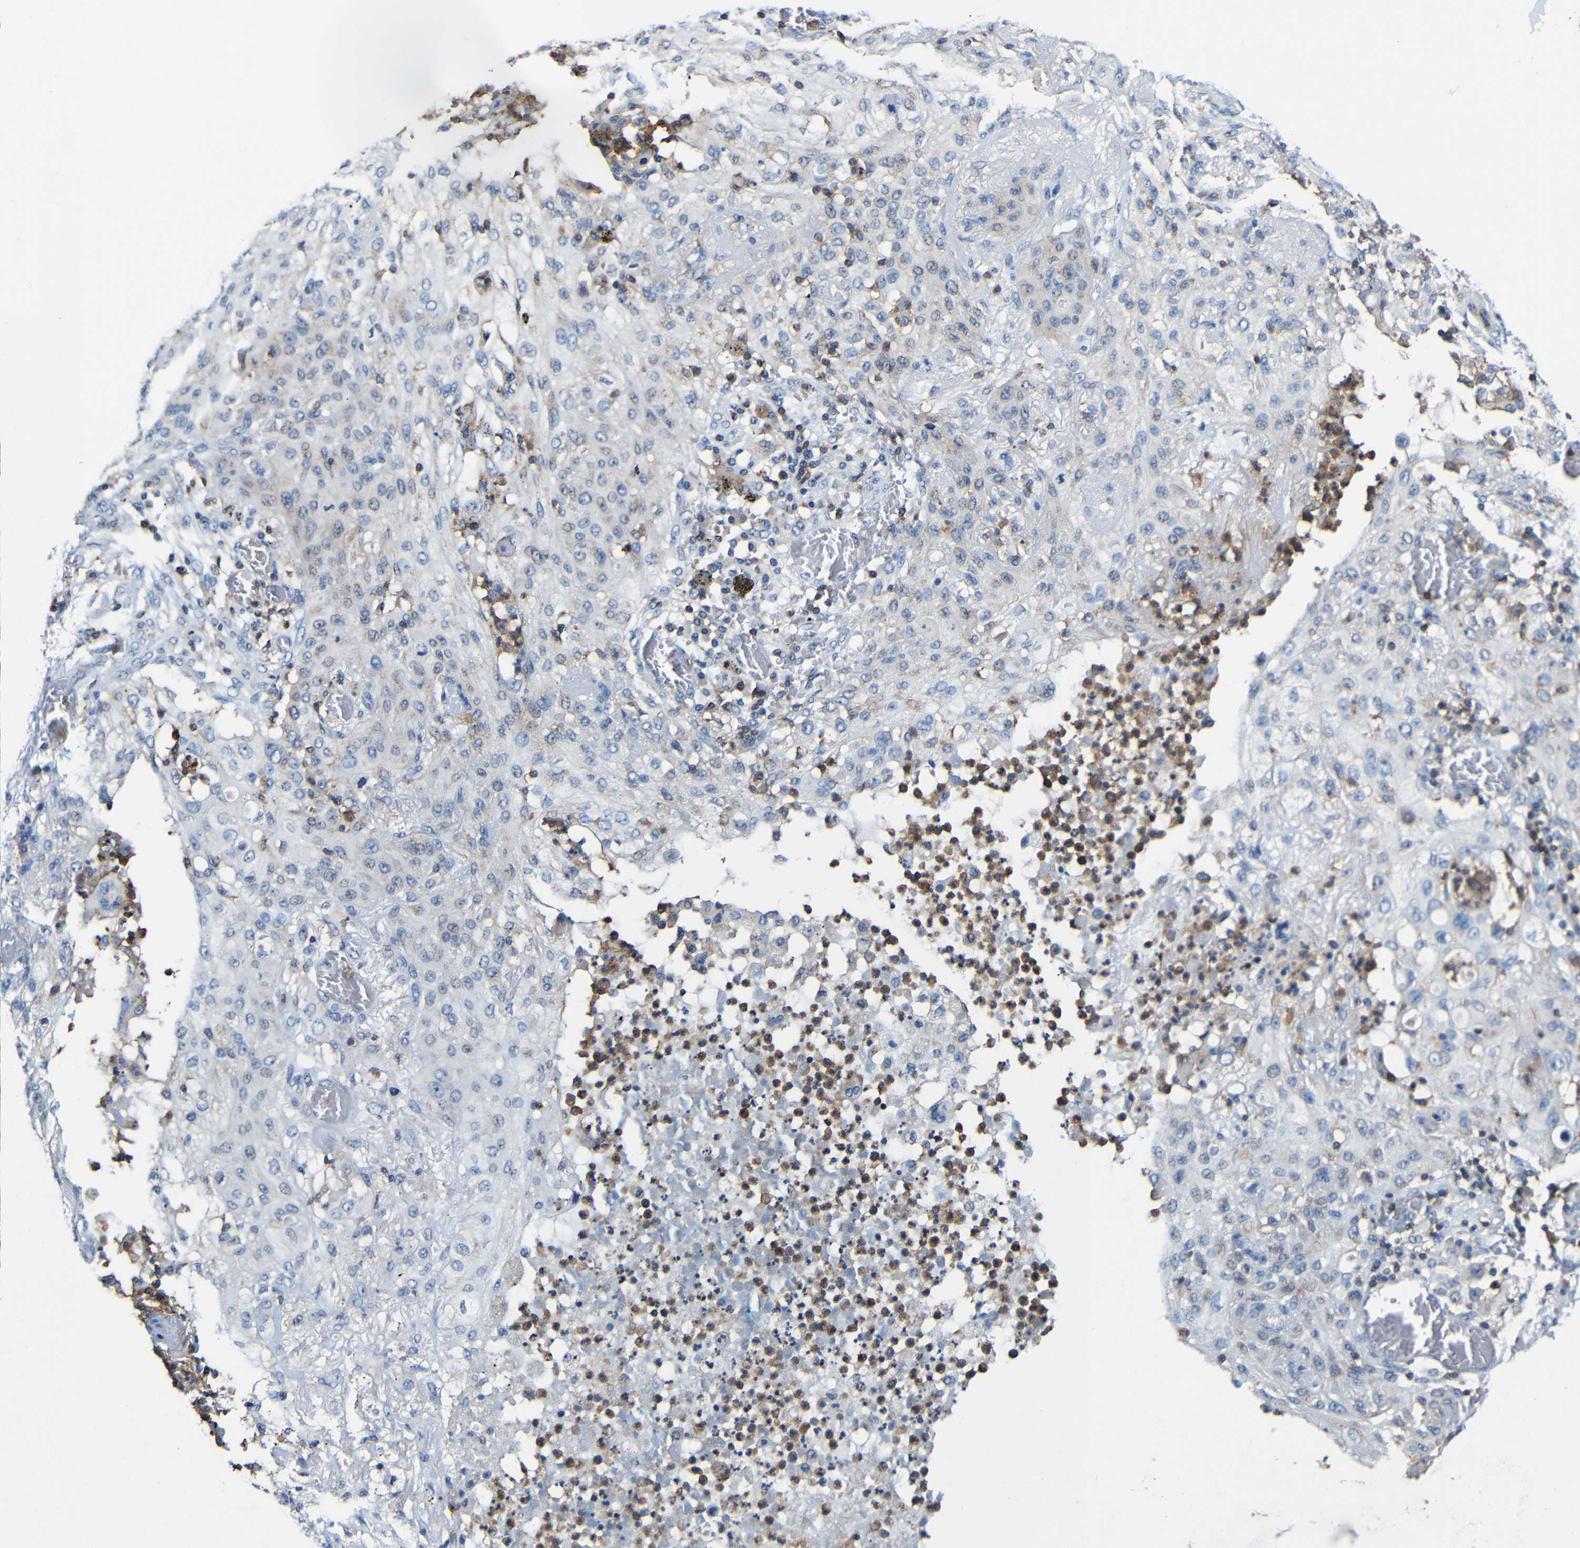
{"staining": {"intensity": "negative", "quantity": "none", "location": "none"}, "tissue": "lung cancer", "cell_type": "Tumor cells", "image_type": "cancer", "snomed": [{"axis": "morphology", "description": "Squamous cell carcinoma, NOS"}, {"axis": "topography", "description": "Lung"}], "caption": "A histopathology image of human lung cancer is negative for staining in tumor cells.", "gene": "P2RY12", "patient": {"sex": "female", "age": 47}}